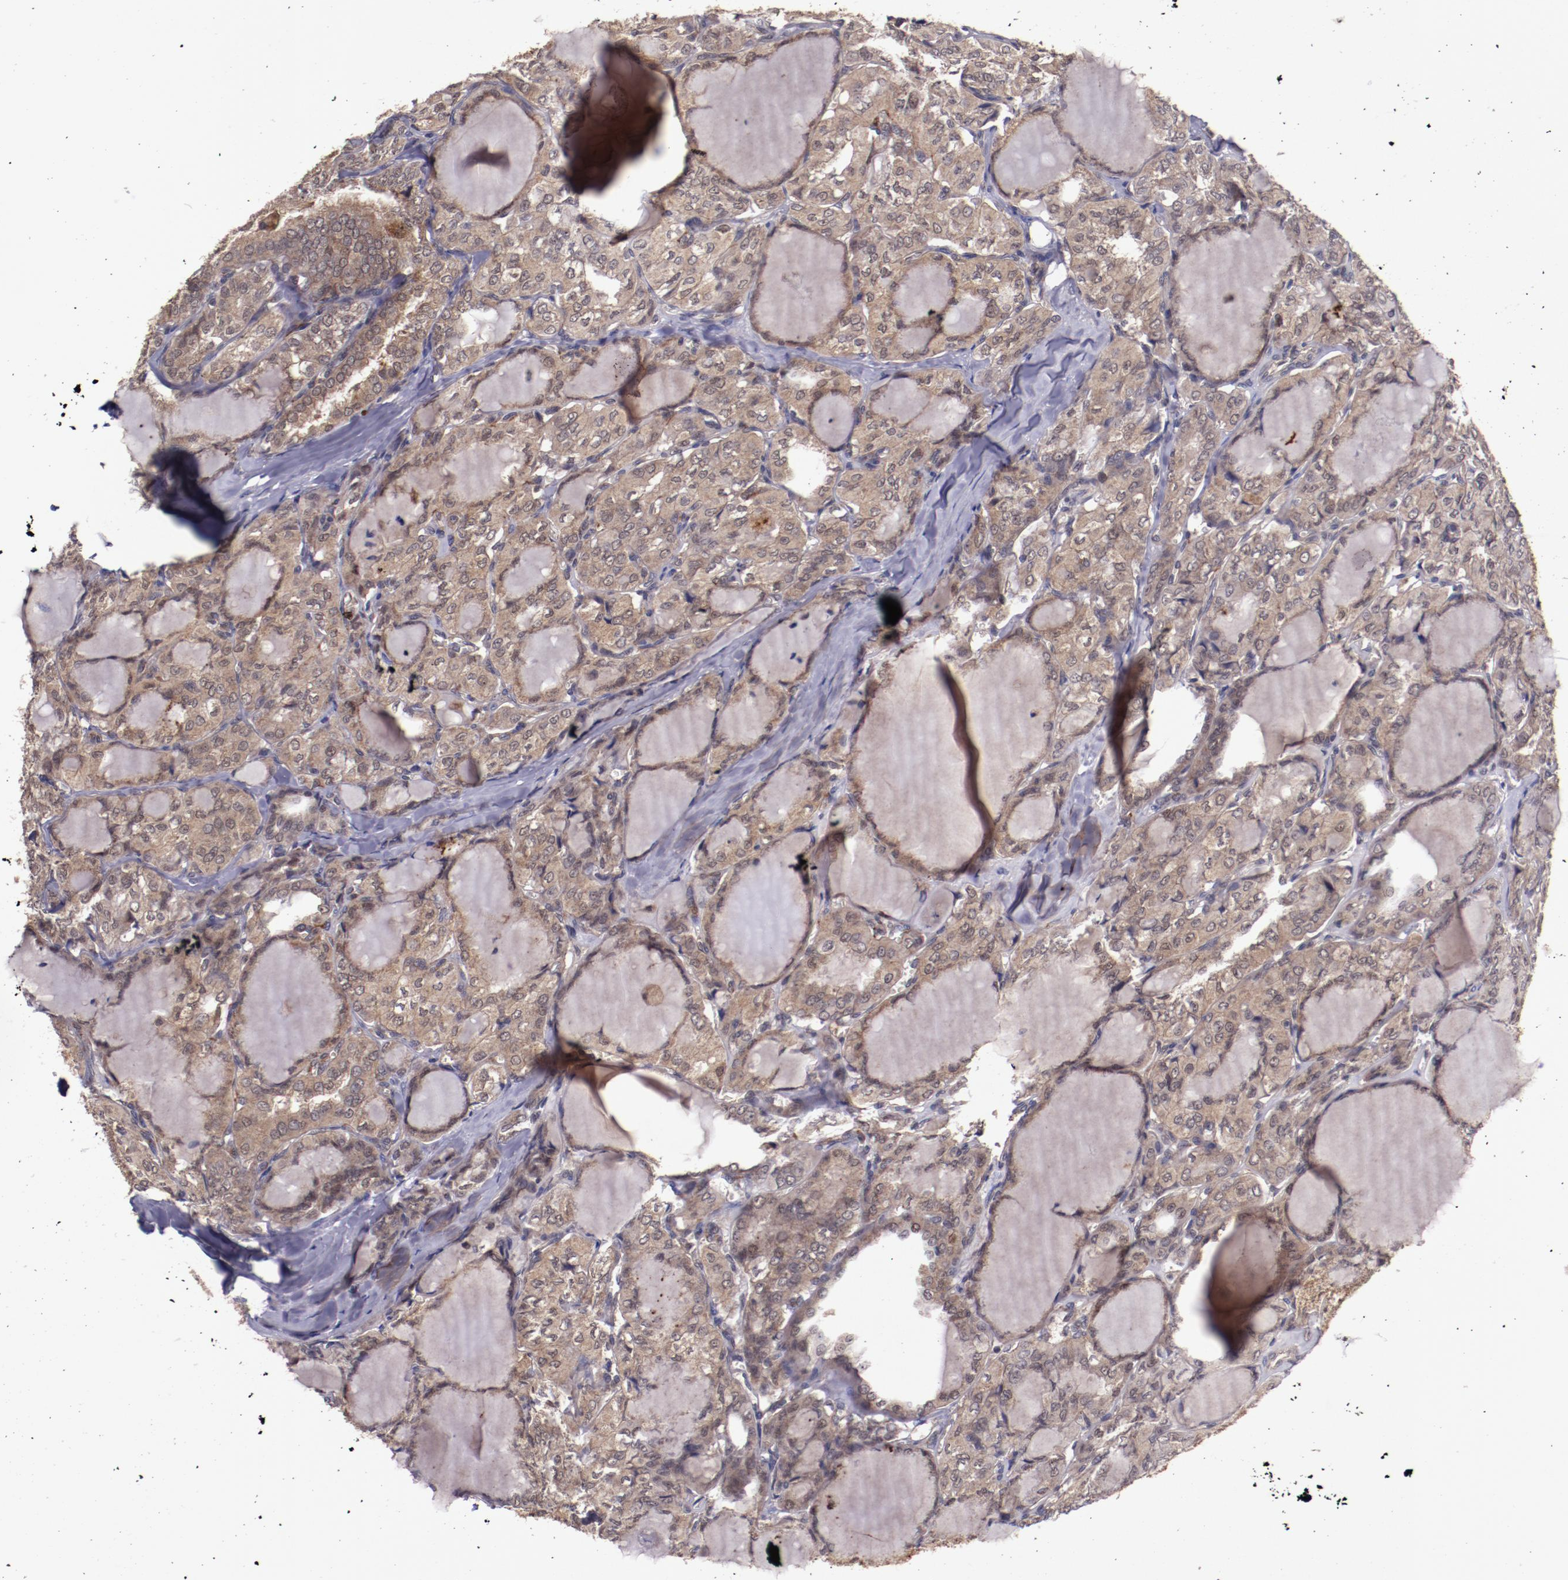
{"staining": {"intensity": "weak", "quantity": ">75%", "location": "cytoplasmic/membranous,nuclear"}, "tissue": "thyroid cancer", "cell_type": "Tumor cells", "image_type": "cancer", "snomed": [{"axis": "morphology", "description": "Papillary adenocarcinoma, NOS"}, {"axis": "topography", "description": "Thyroid gland"}], "caption": "There is low levels of weak cytoplasmic/membranous and nuclear staining in tumor cells of thyroid papillary adenocarcinoma, as demonstrated by immunohistochemical staining (brown color).", "gene": "FTSJ1", "patient": {"sex": "male", "age": 20}}